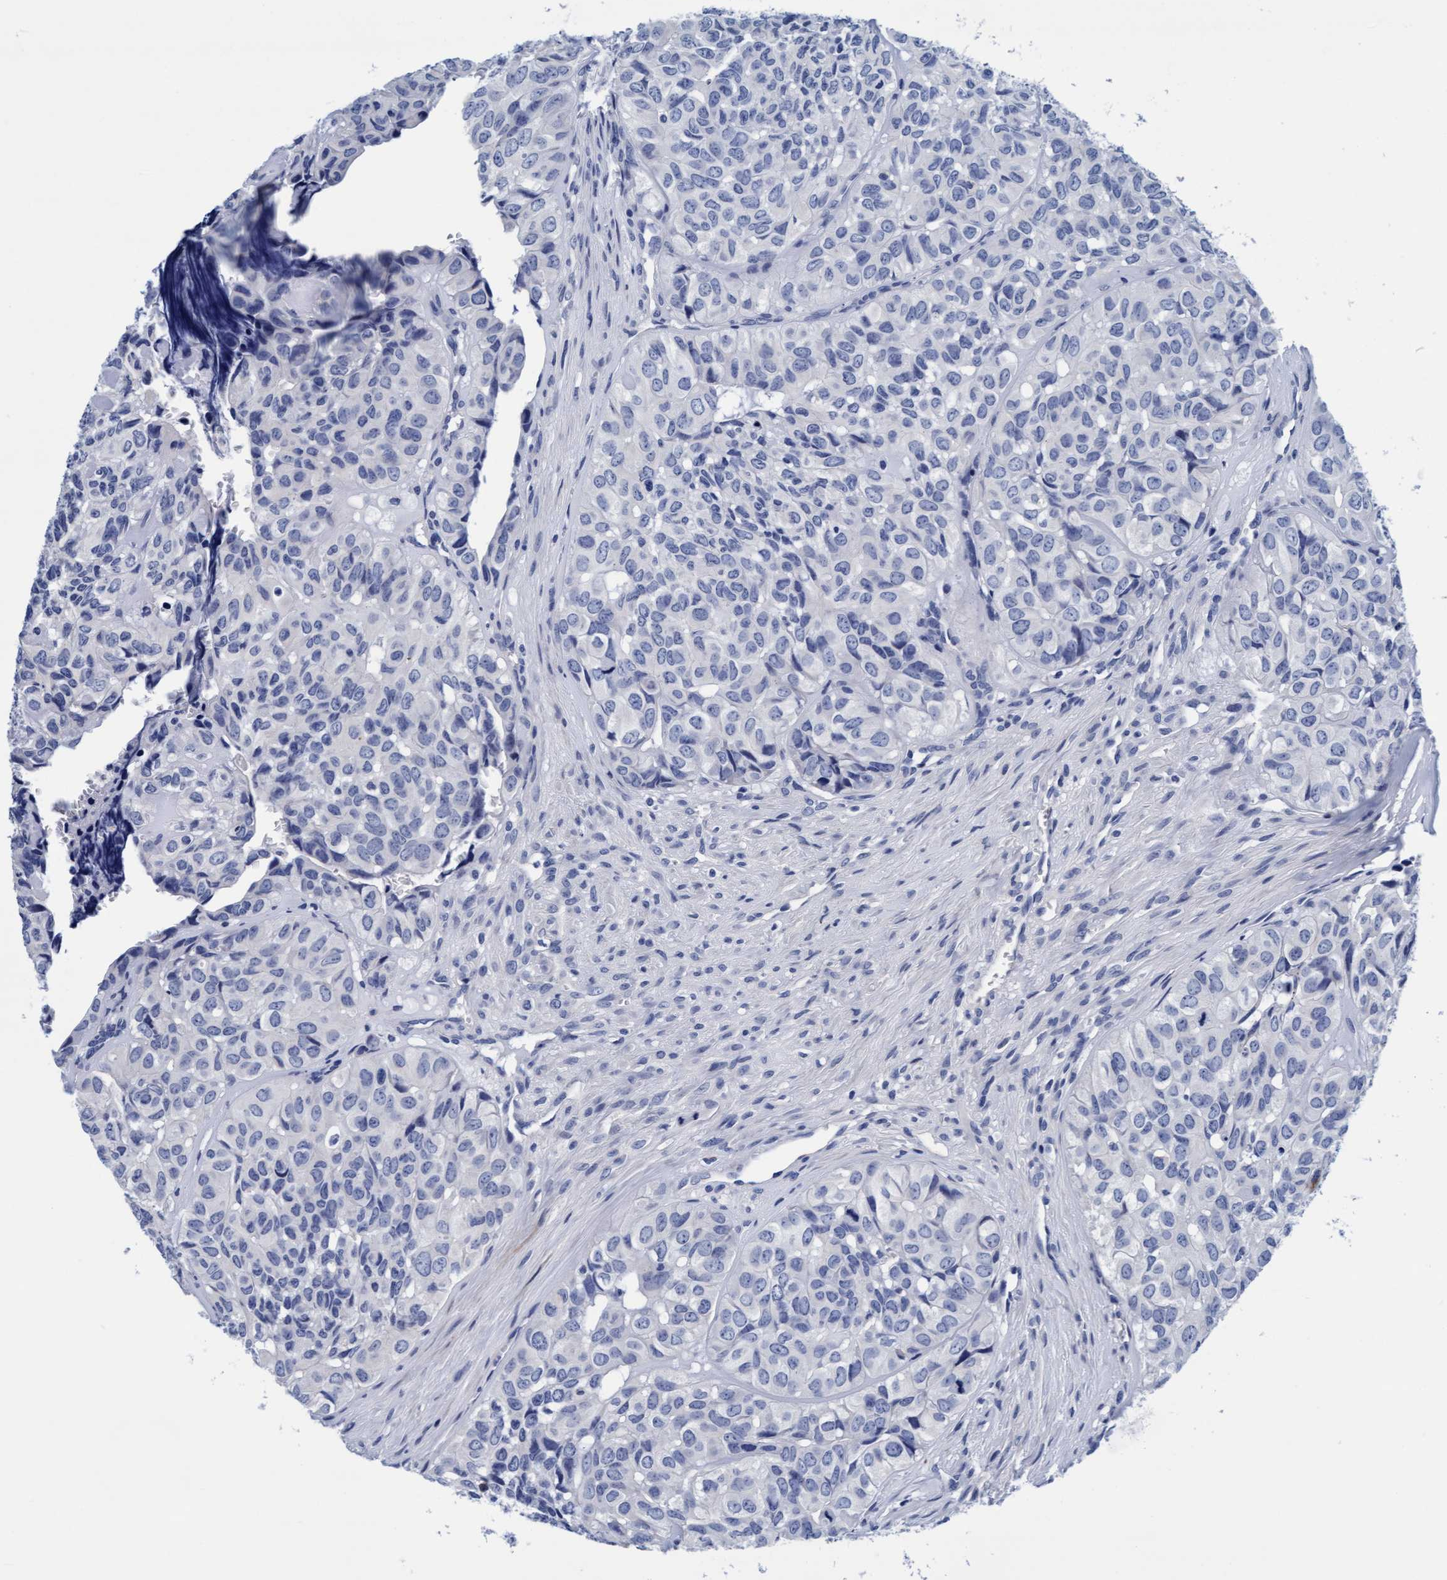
{"staining": {"intensity": "negative", "quantity": "none", "location": "none"}, "tissue": "head and neck cancer", "cell_type": "Tumor cells", "image_type": "cancer", "snomed": [{"axis": "morphology", "description": "Adenocarcinoma, NOS"}, {"axis": "topography", "description": "Salivary gland, NOS"}, {"axis": "topography", "description": "Head-Neck"}], "caption": "An immunohistochemistry (IHC) photomicrograph of head and neck adenocarcinoma is shown. There is no staining in tumor cells of head and neck adenocarcinoma.", "gene": "ARSG", "patient": {"sex": "female", "age": 76}}